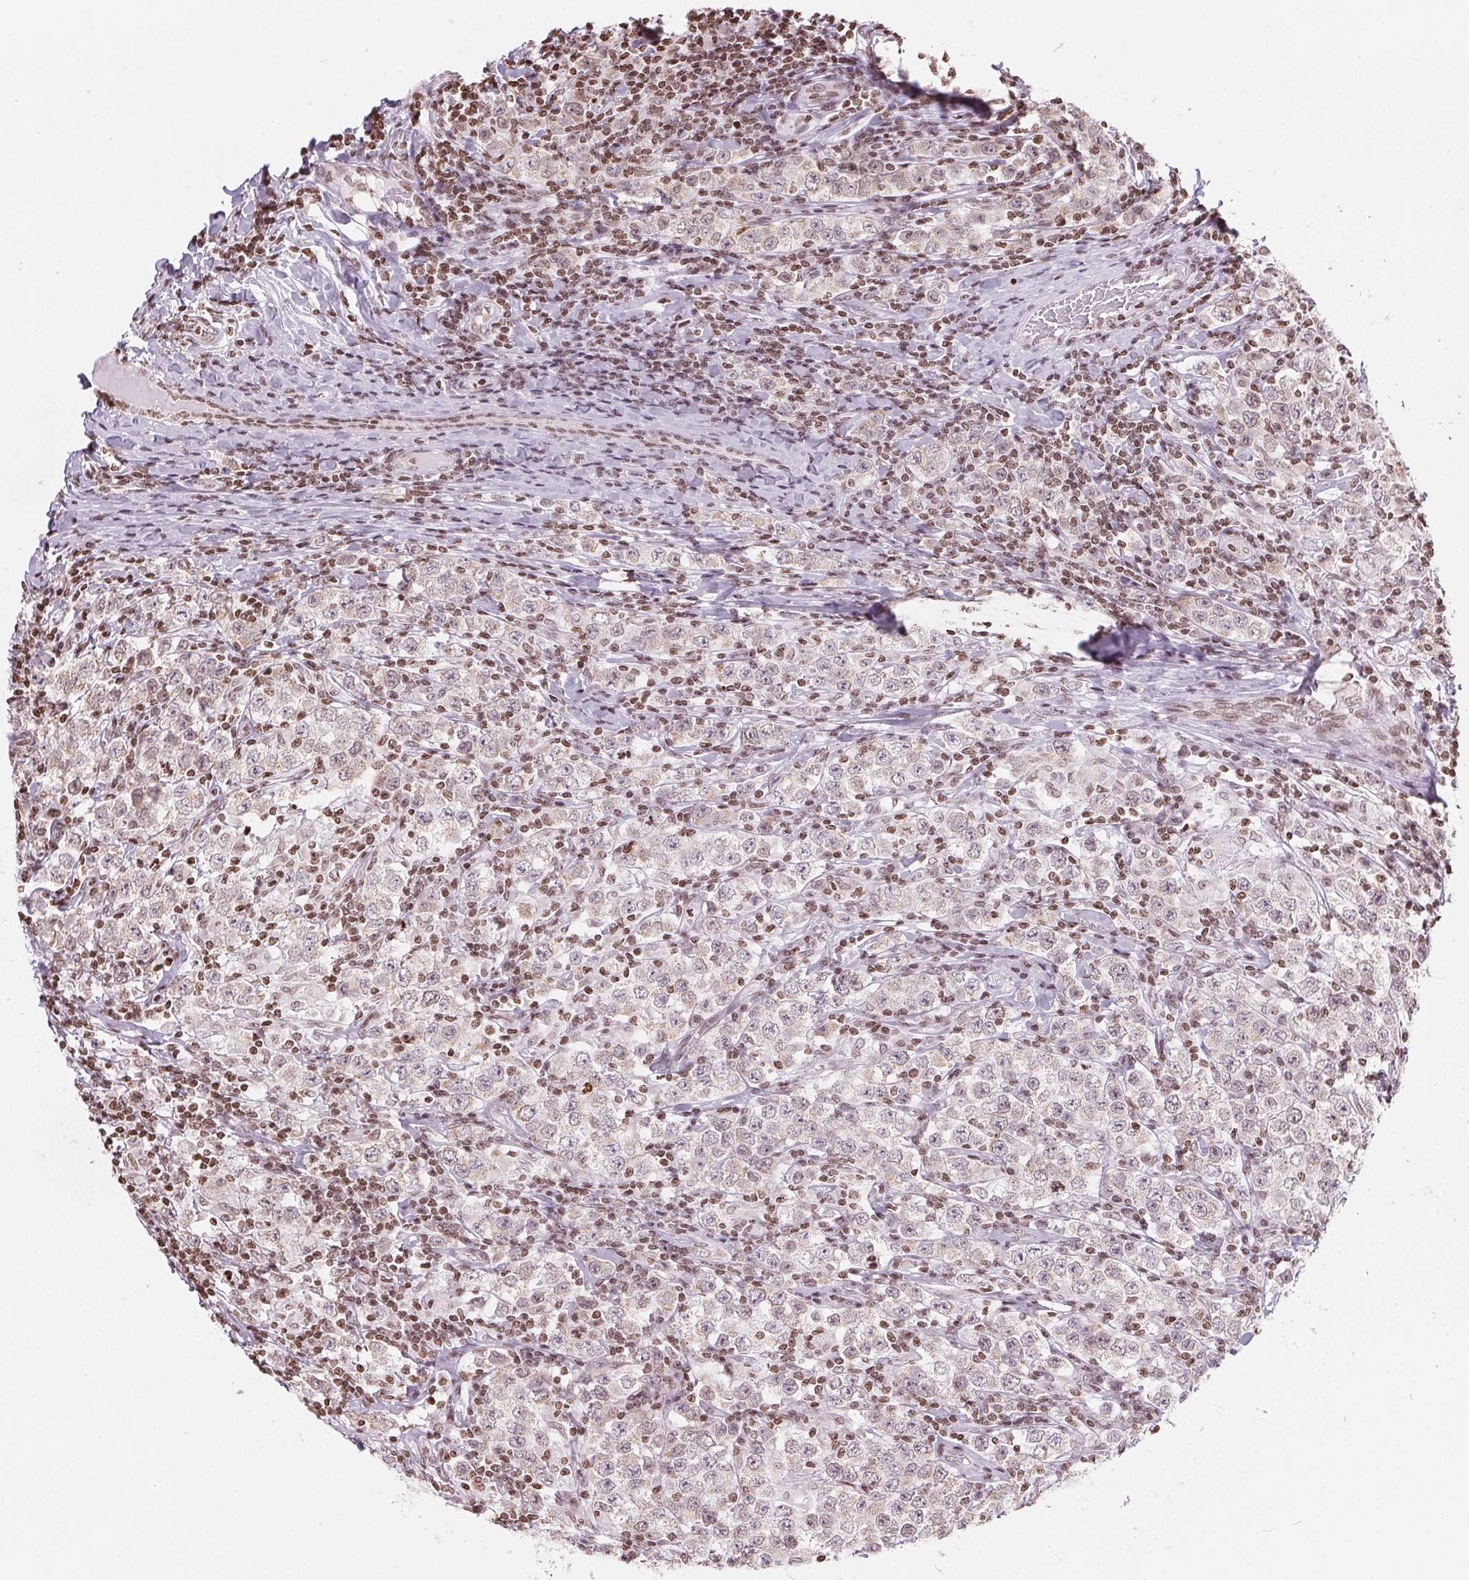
{"staining": {"intensity": "weak", "quantity": "25%-75%", "location": "cytoplasmic/membranous"}, "tissue": "testis cancer", "cell_type": "Tumor cells", "image_type": "cancer", "snomed": [{"axis": "morphology", "description": "Seminoma, NOS"}, {"axis": "morphology", "description": "Carcinoma, Embryonal, NOS"}, {"axis": "topography", "description": "Testis"}], "caption": "Protein staining by immunohistochemistry (IHC) shows weak cytoplasmic/membranous positivity in approximately 25%-75% of tumor cells in testis cancer (embryonal carcinoma). The staining was performed using DAB, with brown indicating positive protein expression. Nuclei are stained blue with hematoxylin.", "gene": "SMIM12", "patient": {"sex": "male", "age": 41}}